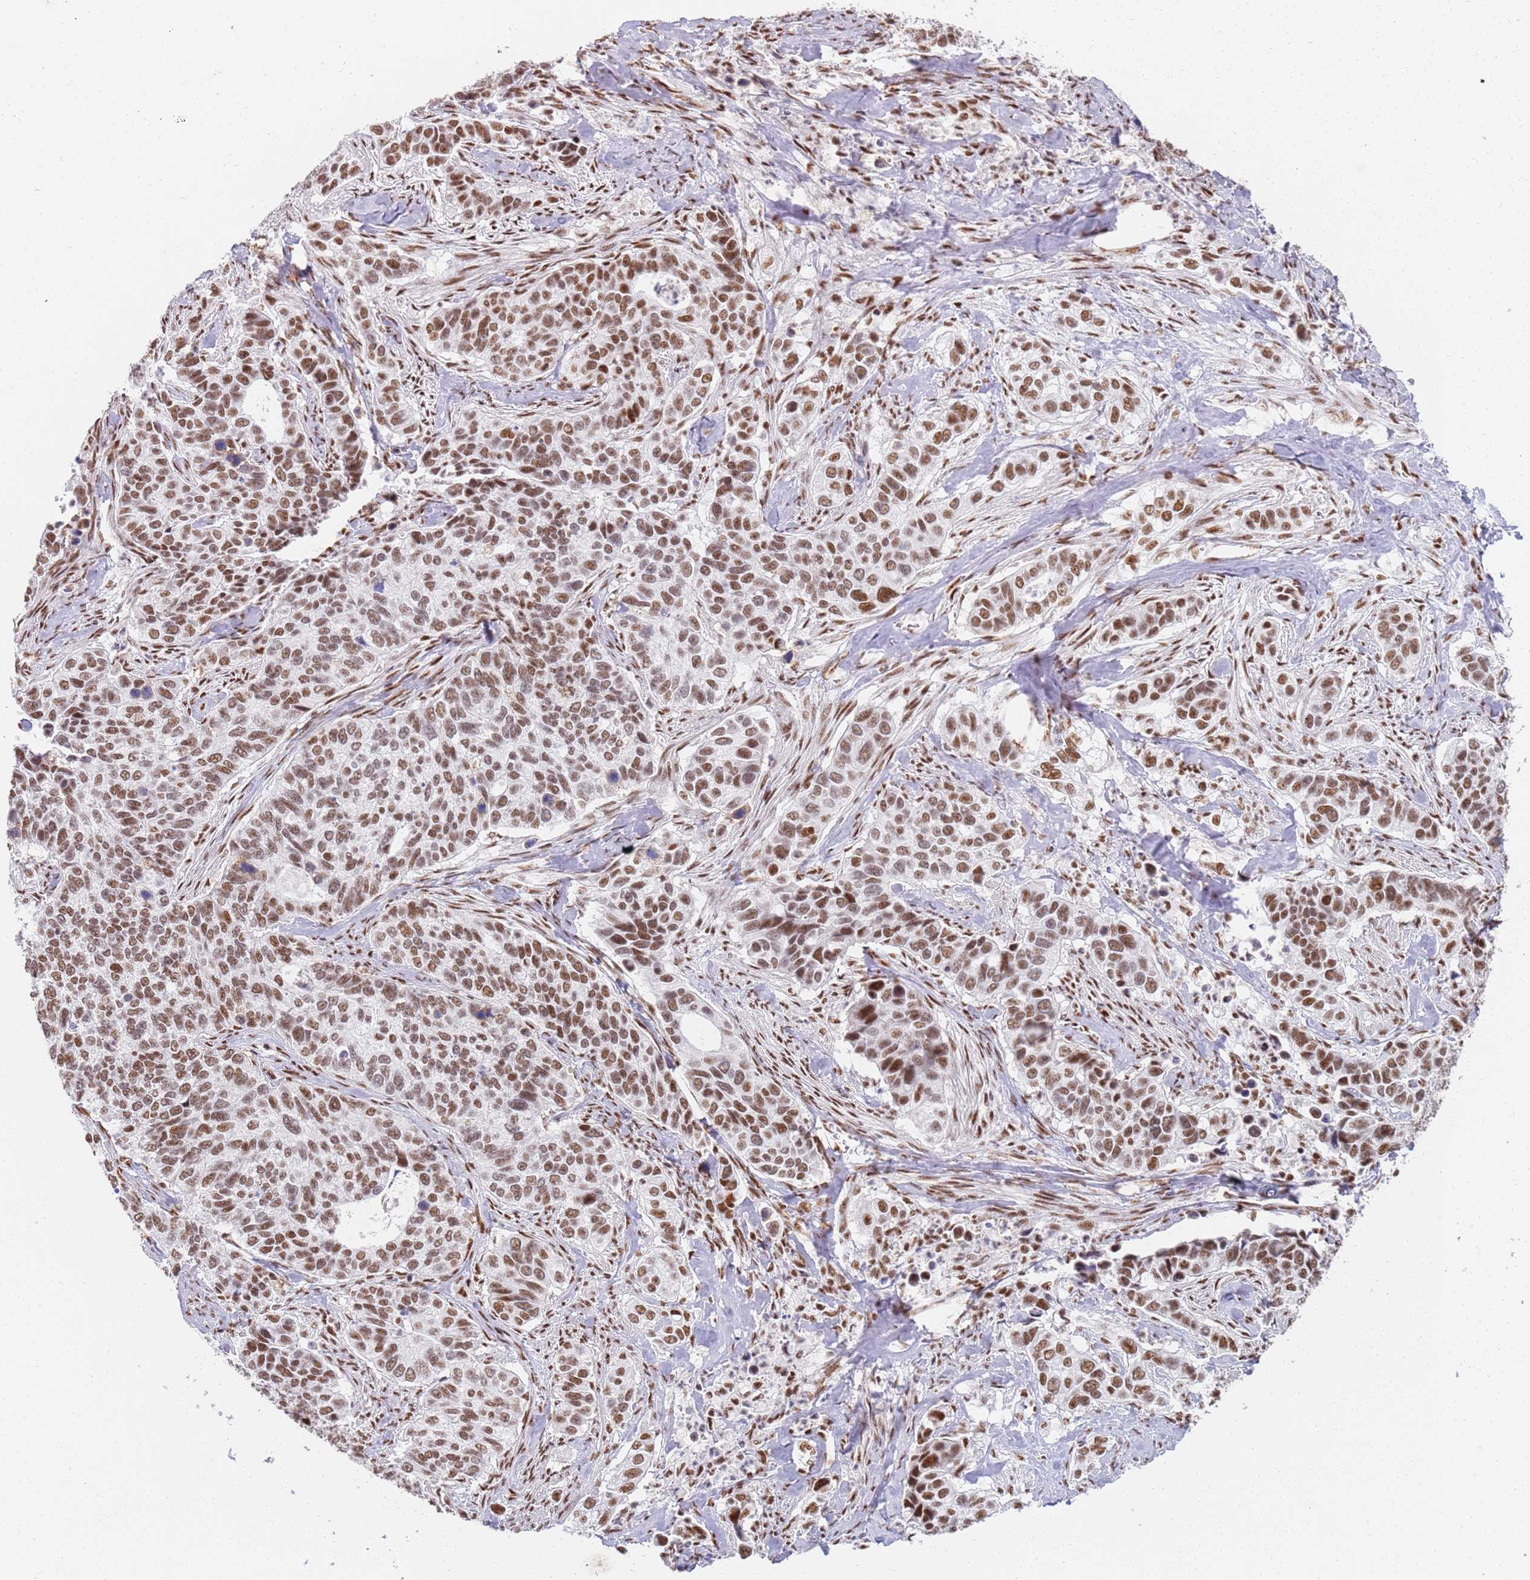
{"staining": {"intensity": "moderate", "quantity": ">75%", "location": "nuclear"}, "tissue": "cervical cancer", "cell_type": "Tumor cells", "image_type": "cancer", "snomed": [{"axis": "morphology", "description": "Squamous cell carcinoma, NOS"}, {"axis": "topography", "description": "Cervix"}], "caption": "Human cervical cancer (squamous cell carcinoma) stained with a brown dye demonstrates moderate nuclear positive staining in approximately >75% of tumor cells.", "gene": "AKAP8L", "patient": {"sex": "female", "age": 38}}